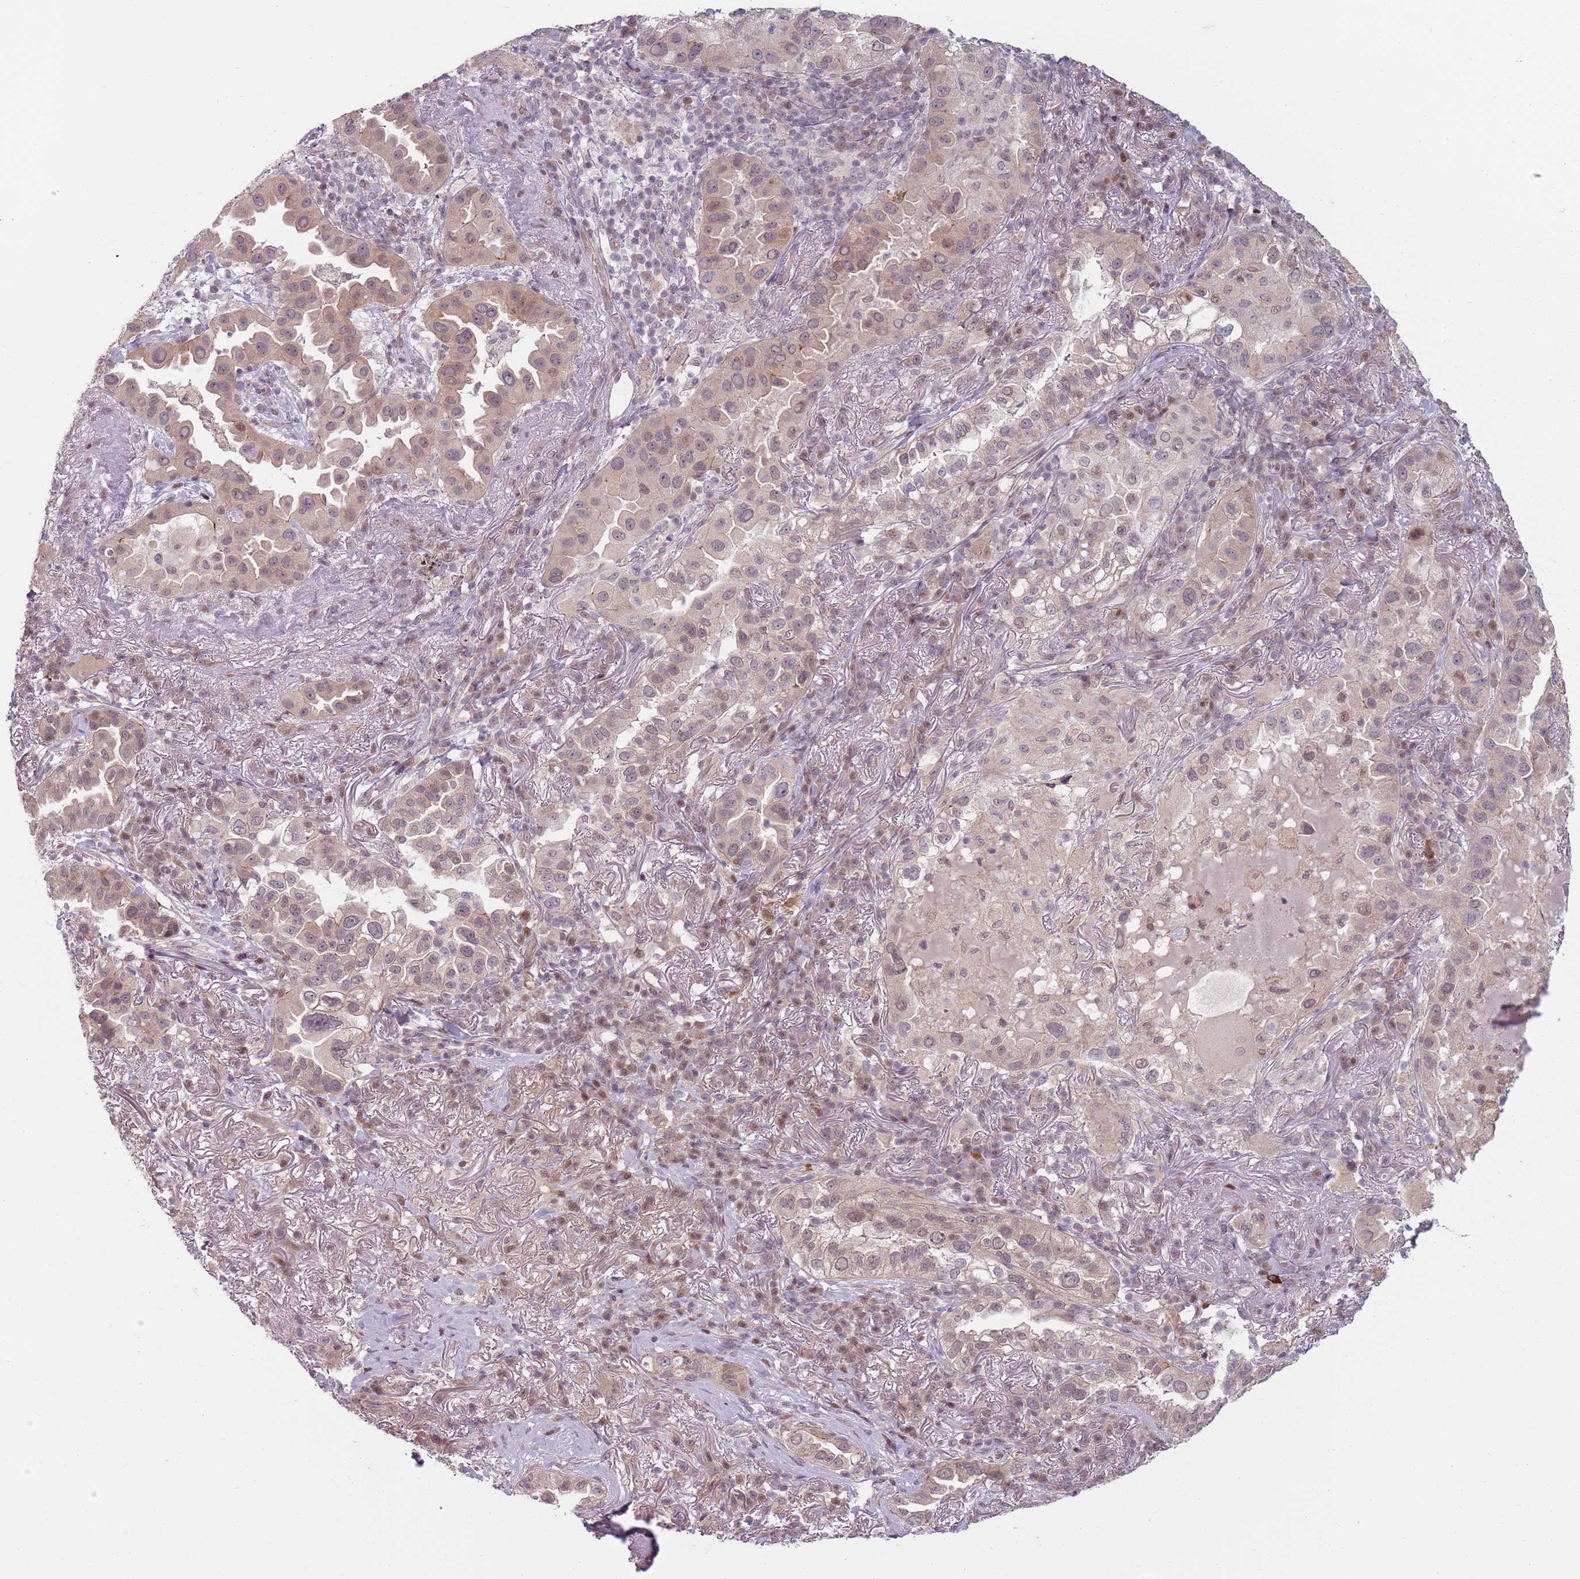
{"staining": {"intensity": "weak", "quantity": ">75%", "location": "cytoplasmic/membranous"}, "tissue": "lung cancer", "cell_type": "Tumor cells", "image_type": "cancer", "snomed": [{"axis": "morphology", "description": "Adenocarcinoma, NOS"}, {"axis": "topography", "description": "Lung"}], "caption": "Weak cytoplasmic/membranous staining for a protein is present in about >75% of tumor cells of lung cancer (adenocarcinoma) using immunohistochemistry (IHC).", "gene": "ADGRG1", "patient": {"sex": "female", "age": 69}}